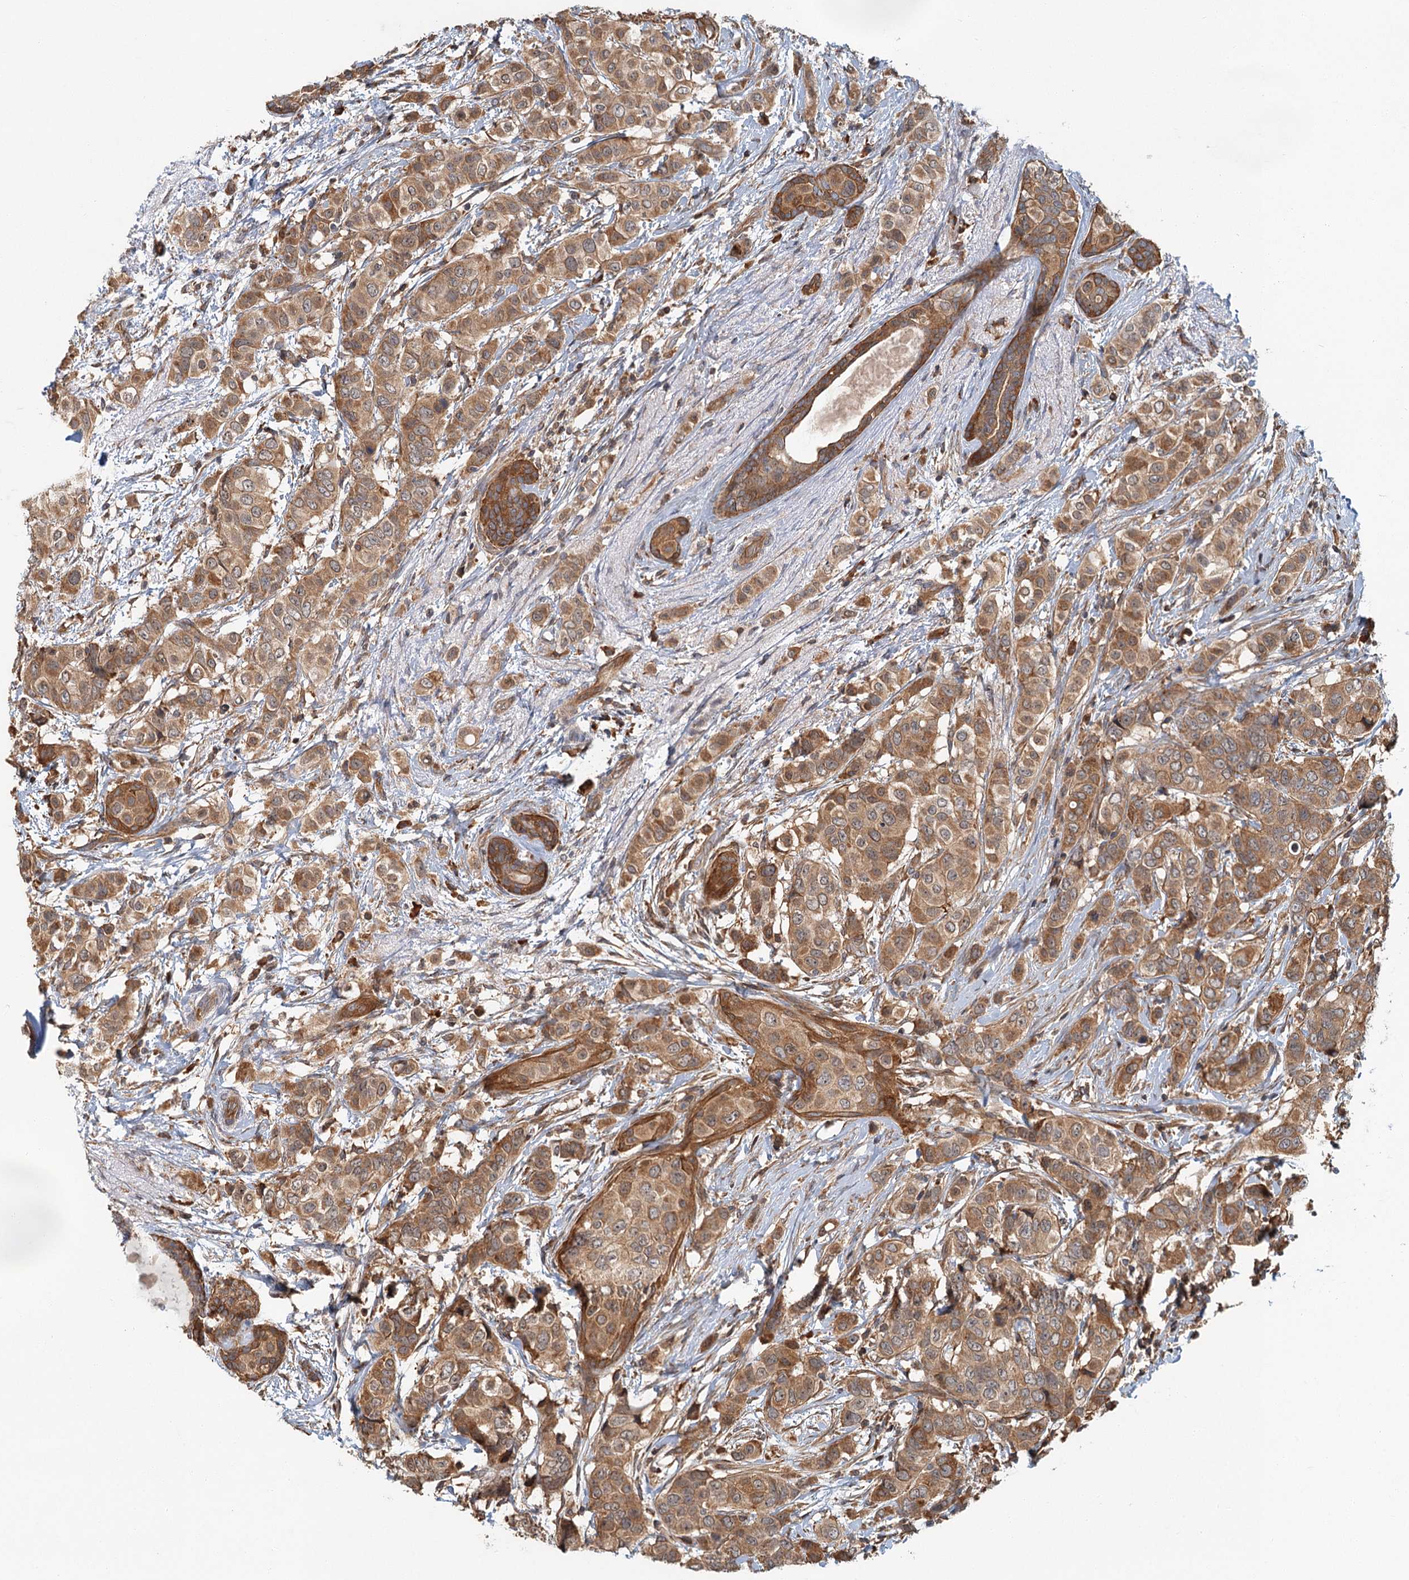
{"staining": {"intensity": "moderate", "quantity": ">75%", "location": "cytoplasmic/membranous"}, "tissue": "breast cancer", "cell_type": "Tumor cells", "image_type": "cancer", "snomed": [{"axis": "morphology", "description": "Lobular carcinoma"}, {"axis": "topography", "description": "Breast"}], "caption": "Brown immunohistochemical staining in human lobular carcinoma (breast) reveals moderate cytoplasmic/membranous positivity in approximately >75% of tumor cells.", "gene": "ZNF527", "patient": {"sex": "female", "age": 51}}